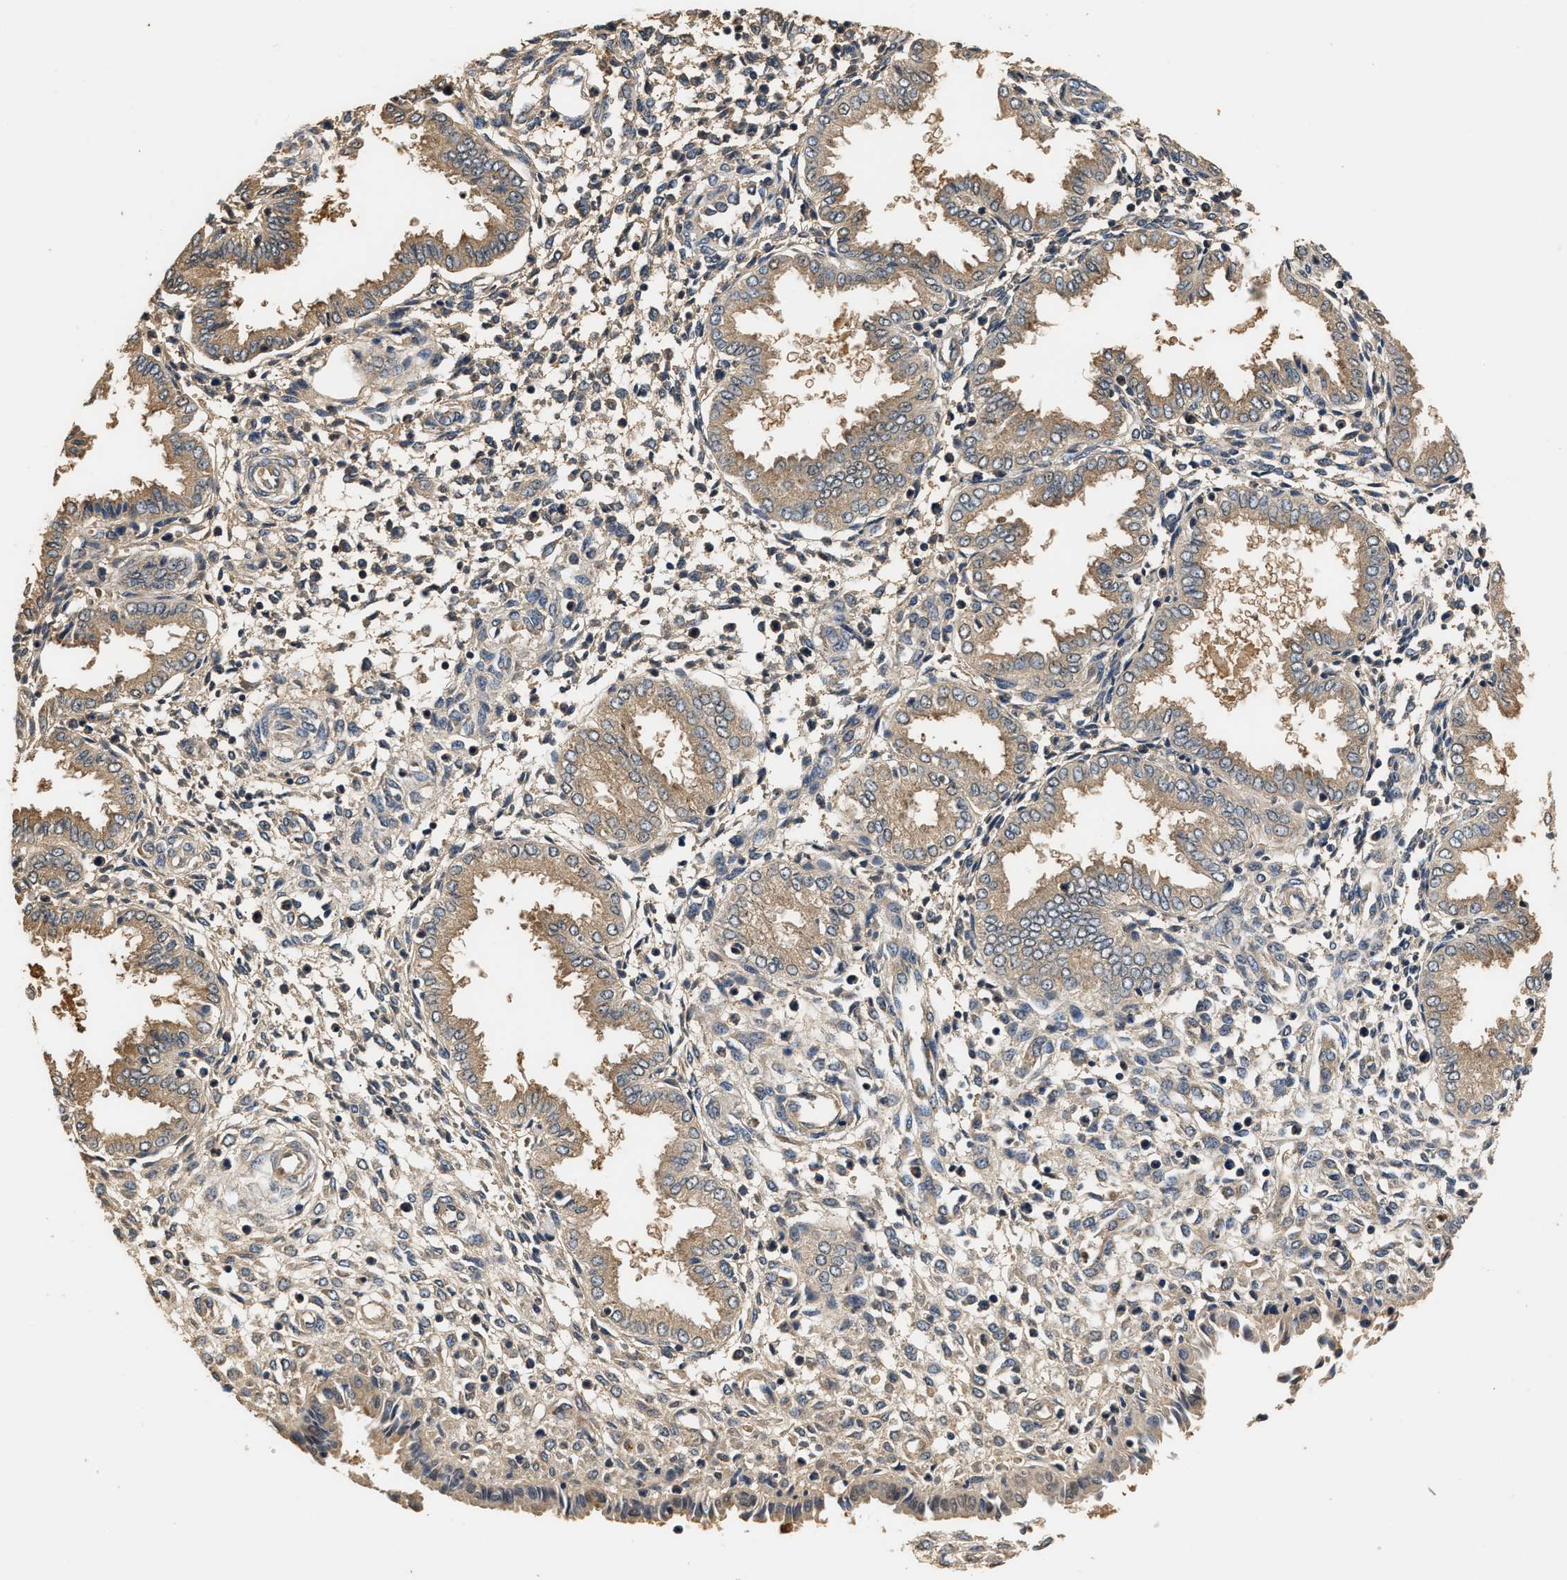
{"staining": {"intensity": "weak", "quantity": "25%-75%", "location": "cytoplasmic/membranous"}, "tissue": "endometrium", "cell_type": "Cells in endometrial stroma", "image_type": "normal", "snomed": [{"axis": "morphology", "description": "Normal tissue, NOS"}, {"axis": "topography", "description": "Endometrium"}], "caption": "IHC micrograph of normal endometrium: endometrium stained using immunohistochemistry demonstrates low levels of weak protein expression localized specifically in the cytoplasmic/membranous of cells in endometrial stroma, appearing as a cytoplasmic/membranous brown color.", "gene": "GPI", "patient": {"sex": "female", "age": 33}}